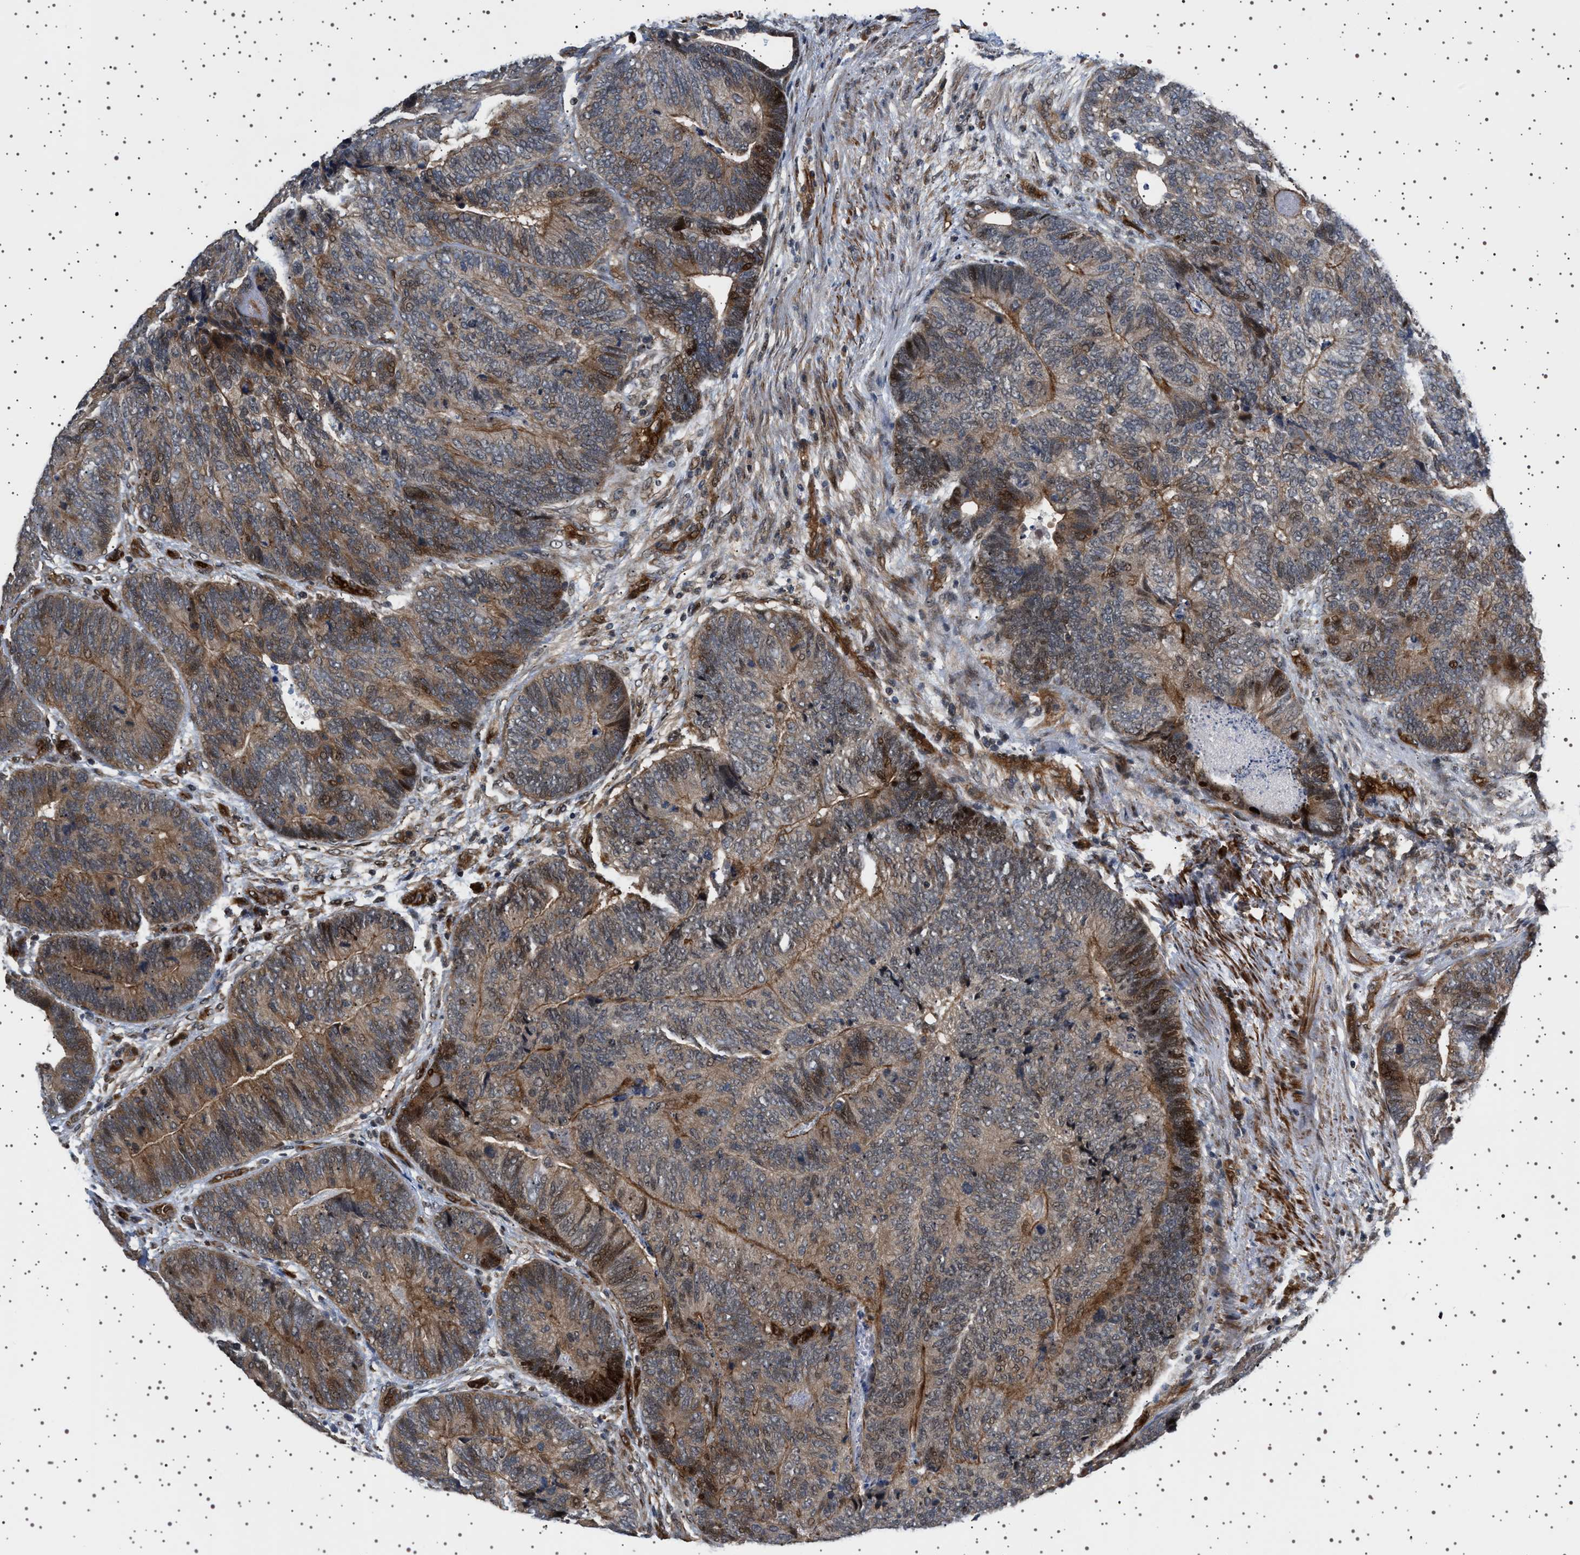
{"staining": {"intensity": "moderate", "quantity": "25%-75%", "location": "cytoplasmic/membranous,nuclear"}, "tissue": "colorectal cancer", "cell_type": "Tumor cells", "image_type": "cancer", "snomed": [{"axis": "morphology", "description": "Adenocarcinoma, NOS"}, {"axis": "topography", "description": "Colon"}], "caption": "Colorectal cancer (adenocarcinoma) tissue displays moderate cytoplasmic/membranous and nuclear positivity in about 25%-75% of tumor cells, visualized by immunohistochemistry.", "gene": "BAG3", "patient": {"sex": "female", "age": 67}}